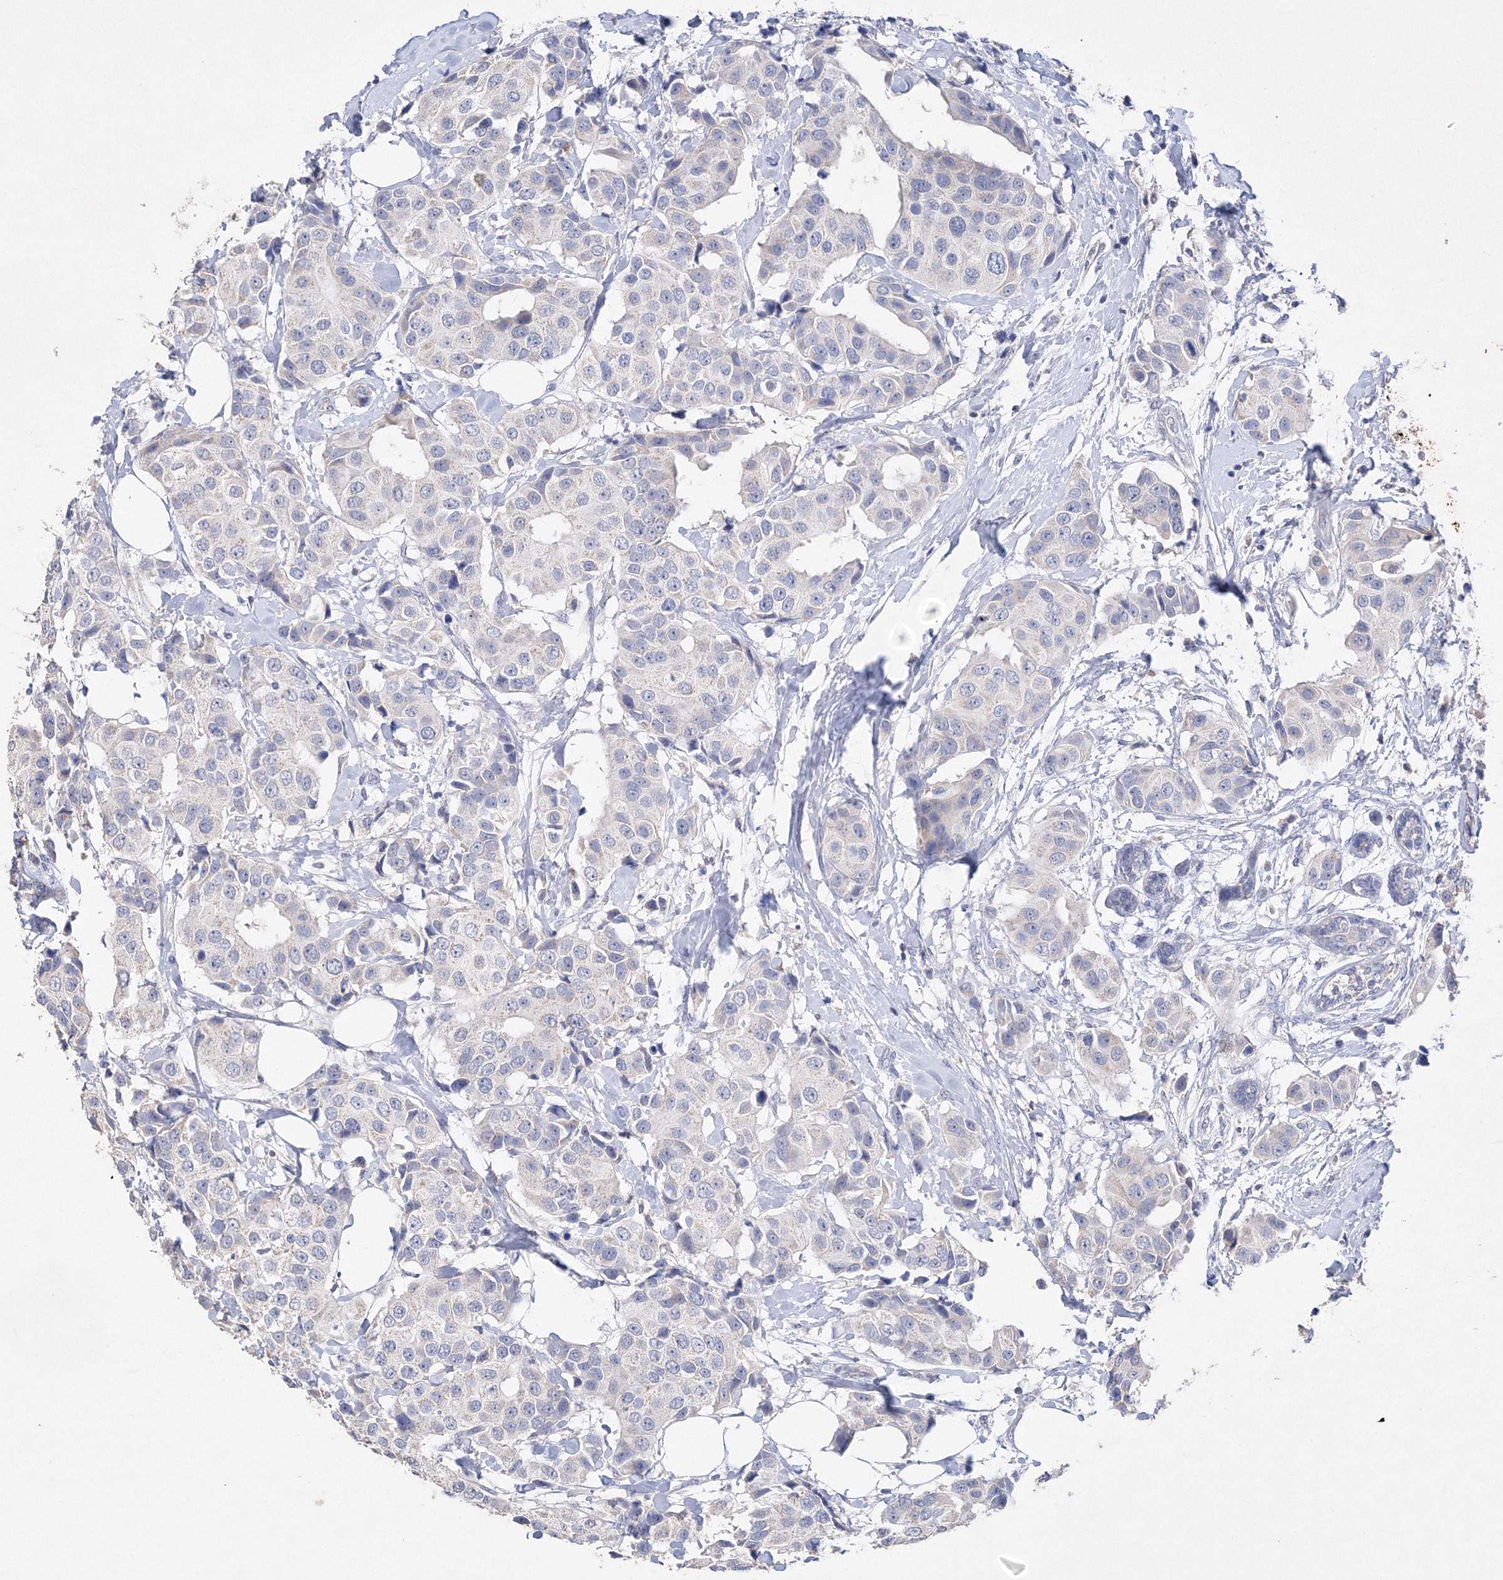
{"staining": {"intensity": "negative", "quantity": "none", "location": "none"}, "tissue": "breast cancer", "cell_type": "Tumor cells", "image_type": "cancer", "snomed": [{"axis": "morphology", "description": "Normal tissue, NOS"}, {"axis": "morphology", "description": "Duct carcinoma"}, {"axis": "topography", "description": "Breast"}], "caption": "A high-resolution histopathology image shows immunohistochemistry (IHC) staining of breast invasive ductal carcinoma, which exhibits no significant staining in tumor cells. (DAB immunohistochemistry, high magnification).", "gene": "GLS", "patient": {"sex": "female", "age": 39}}